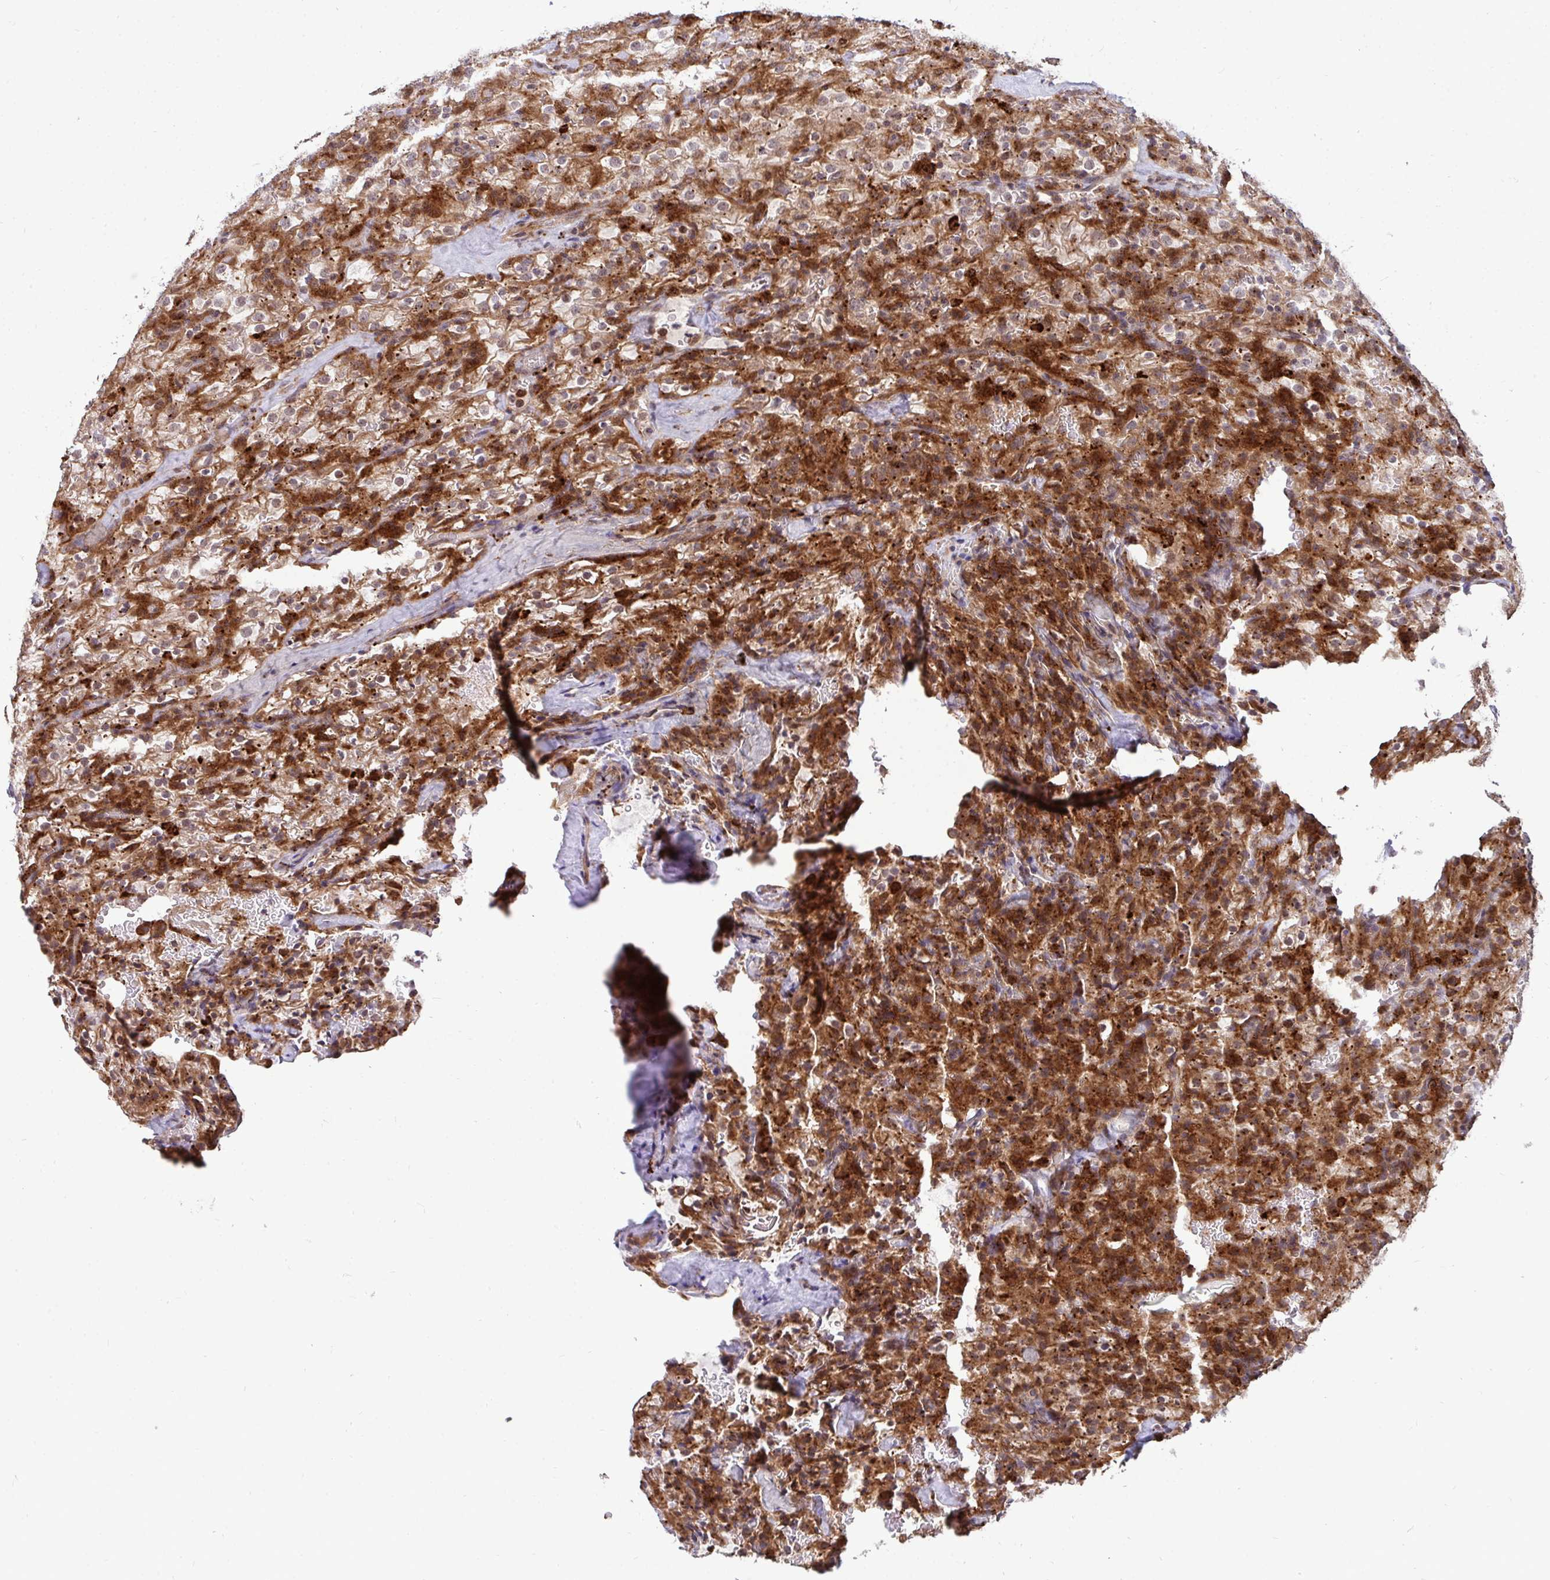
{"staining": {"intensity": "strong", "quantity": ">75%", "location": "cytoplasmic/membranous,nuclear"}, "tissue": "renal cancer", "cell_type": "Tumor cells", "image_type": "cancer", "snomed": [{"axis": "morphology", "description": "Adenocarcinoma, NOS"}, {"axis": "topography", "description": "Kidney"}], "caption": "About >75% of tumor cells in renal adenocarcinoma display strong cytoplasmic/membranous and nuclear protein staining as visualized by brown immunohistochemical staining.", "gene": "TRIM44", "patient": {"sex": "female", "age": 74}}